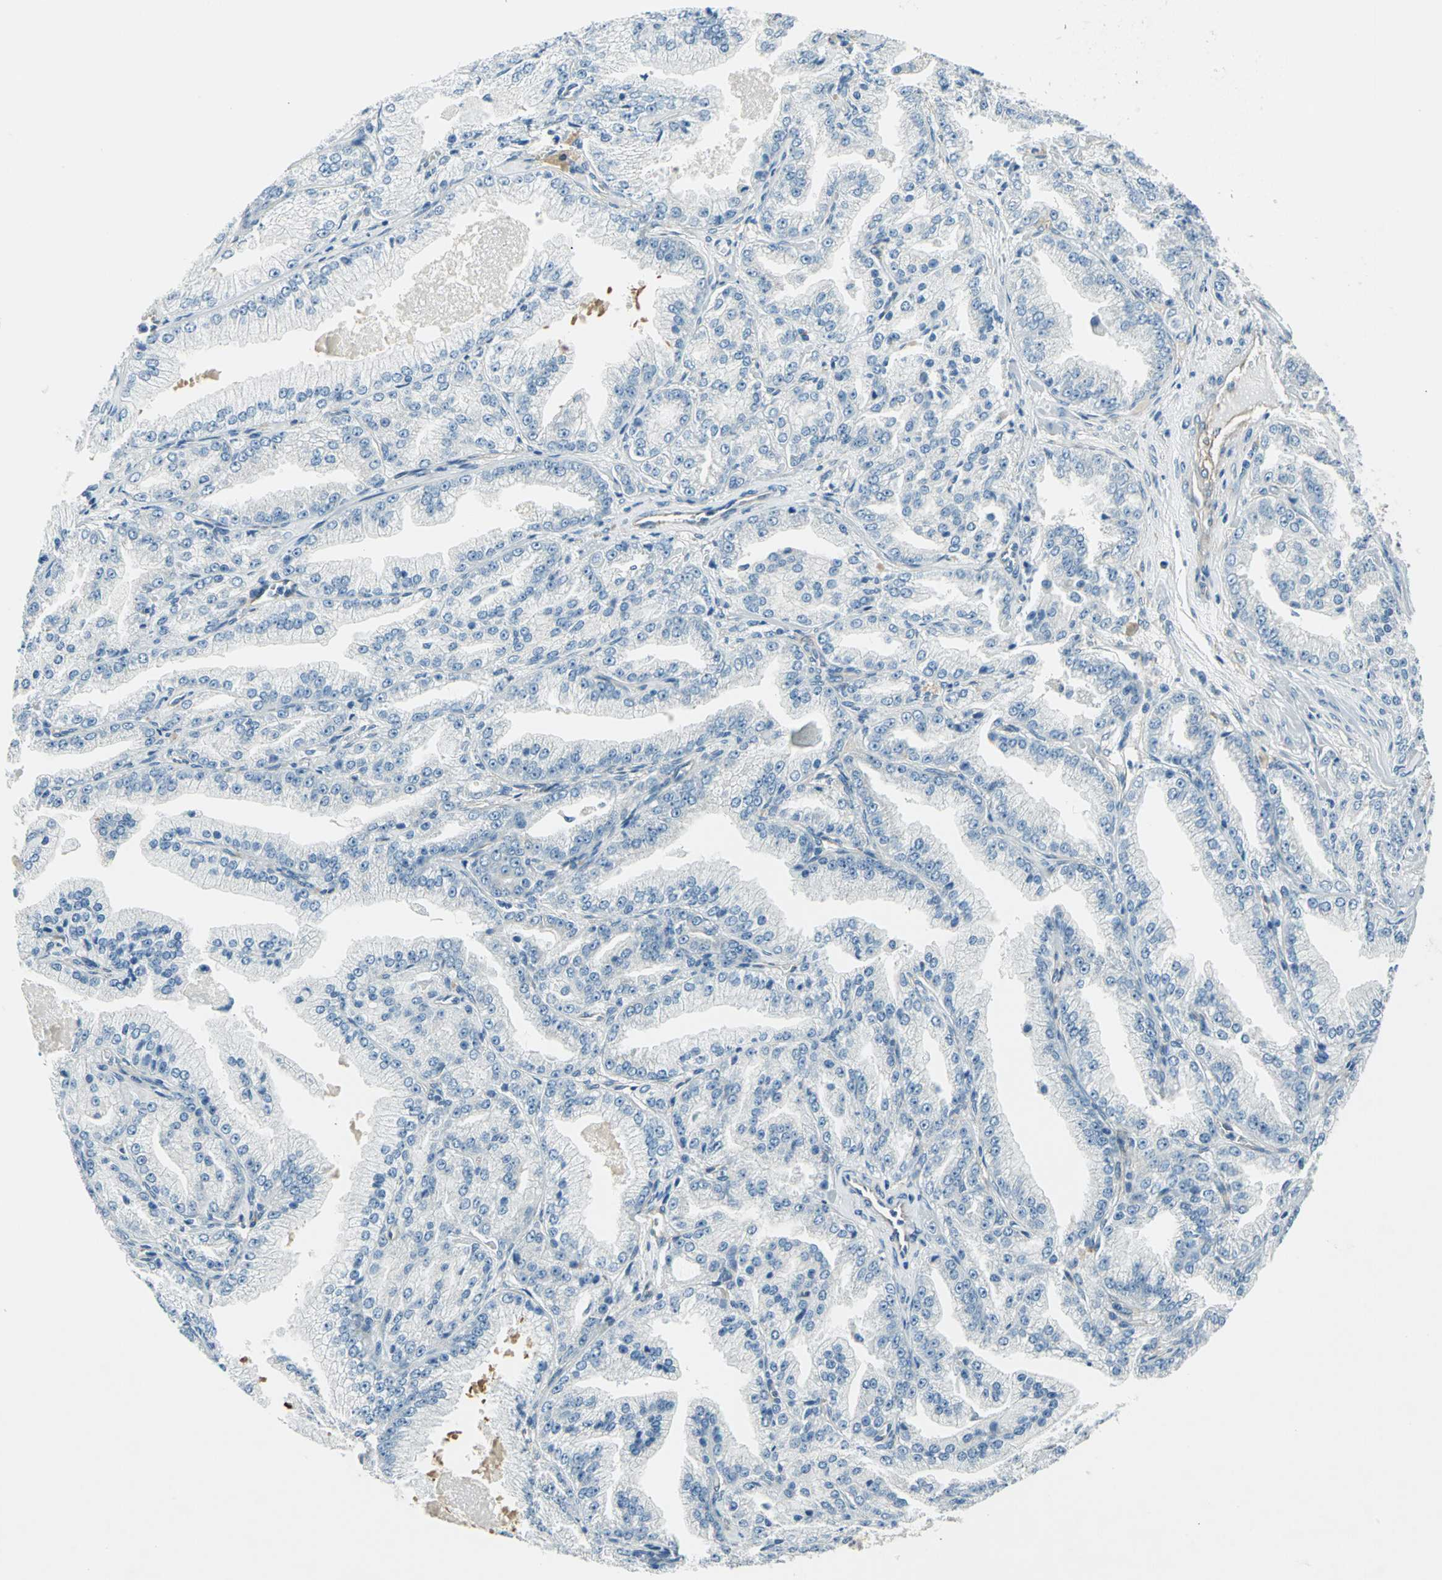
{"staining": {"intensity": "negative", "quantity": "none", "location": "none"}, "tissue": "prostate cancer", "cell_type": "Tumor cells", "image_type": "cancer", "snomed": [{"axis": "morphology", "description": "Adenocarcinoma, High grade"}, {"axis": "topography", "description": "Prostate"}], "caption": "Immunohistochemical staining of prostate cancer (high-grade adenocarcinoma) exhibits no significant expression in tumor cells. (DAB IHC visualized using brightfield microscopy, high magnification).", "gene": "CDC42EP1", "patient": {"sex": "male", "age": 61}}